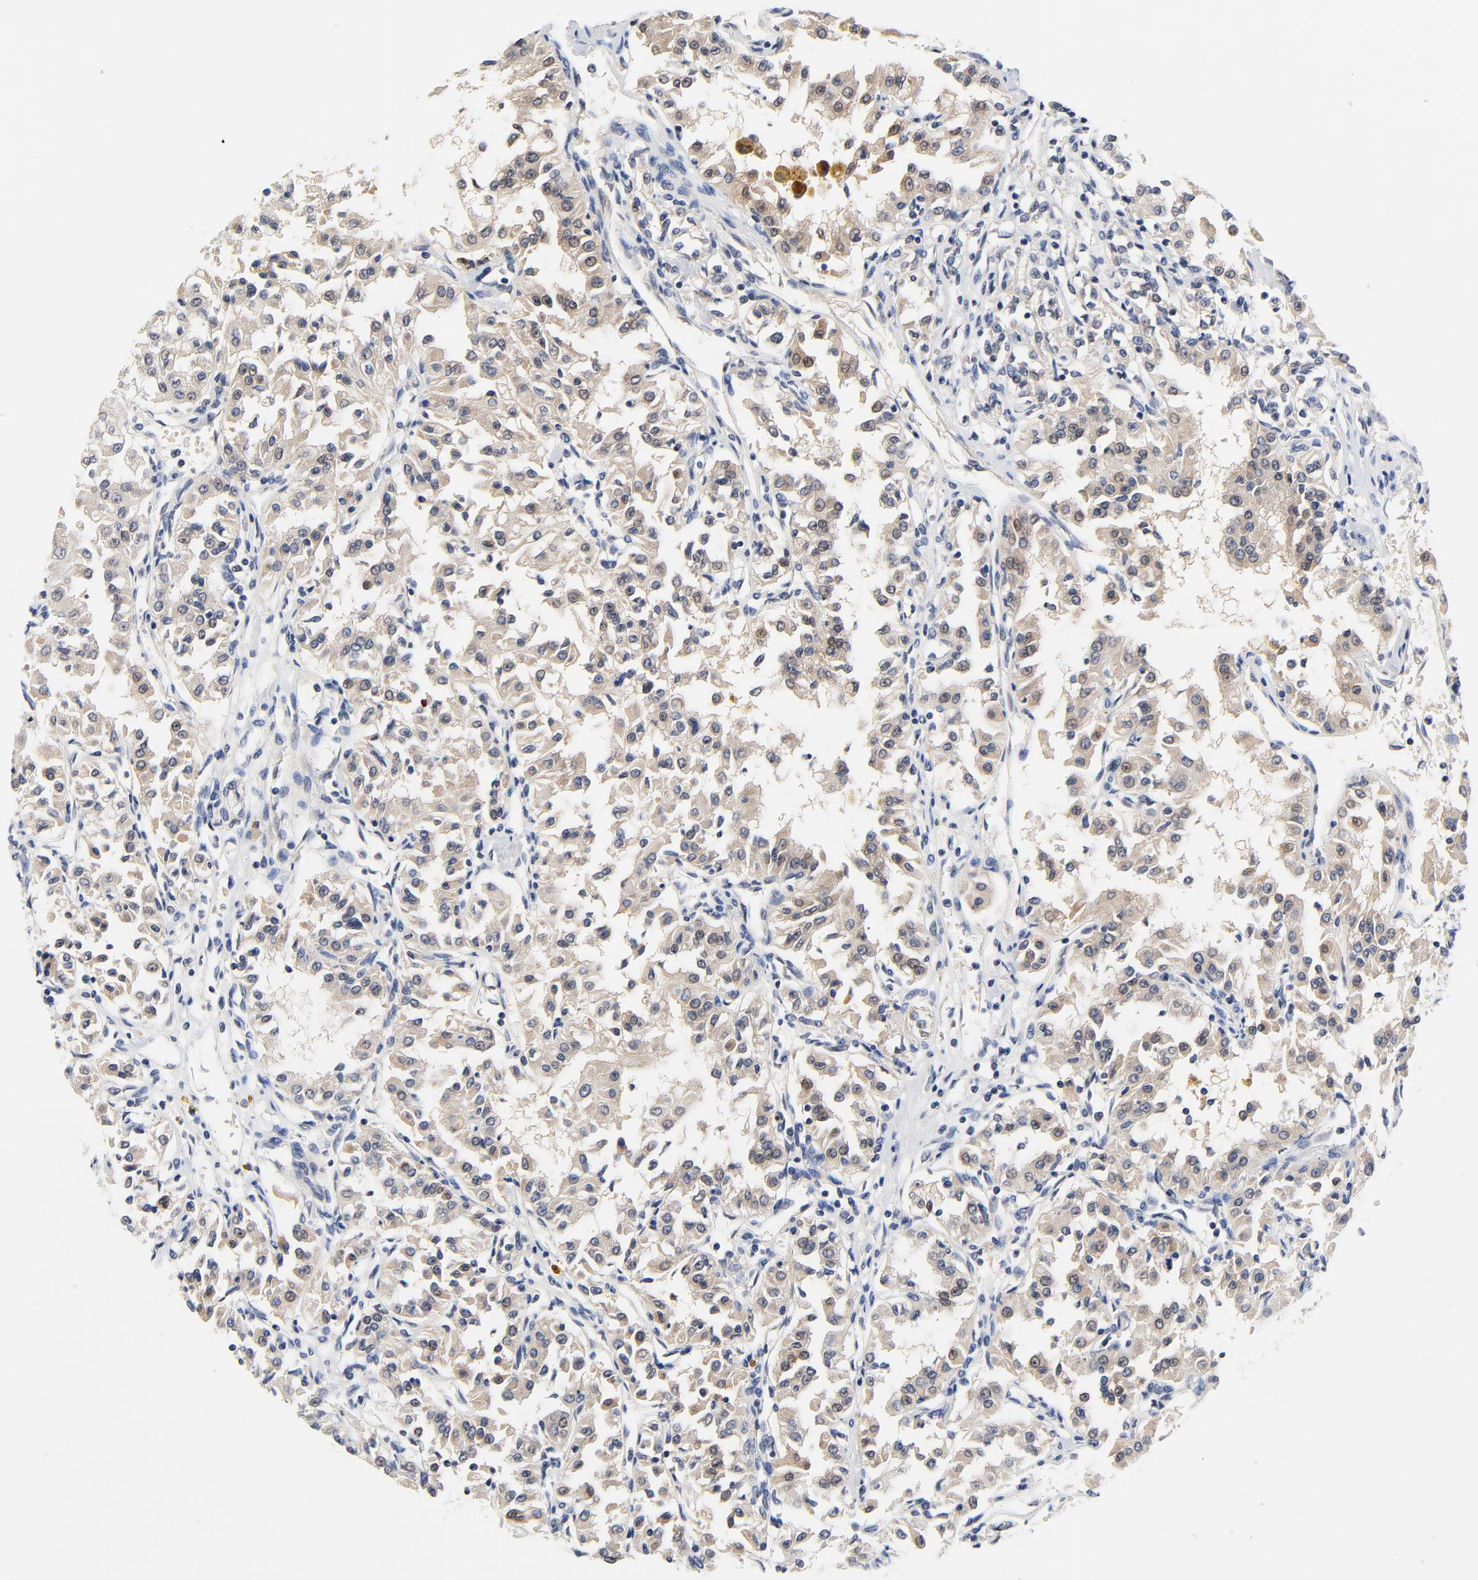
{"staining": {"intensity": "weak", "quantity": ">75%", "location": "cytoplasmic/membranous"}, "tissue": "renal cancer", "cell_type": "Tumor cells", "image_type": "cancer", "snomed": [{"axis": "morphology", "description": "Adenocarcinoma, NOS"}, {"axis": "topography", "description": "Kidney"}], "caption": "This image shows renal adenocarcinoma stained with immunohistochemistry (IHC) to label a protein in brown. The cytoplasmic/membranous of tumor cells show weak positivity for the protein. Nuclei are counter-stained blue.", "gene": "FBXL5", "patient": {"sex": "male", "age": 78}}